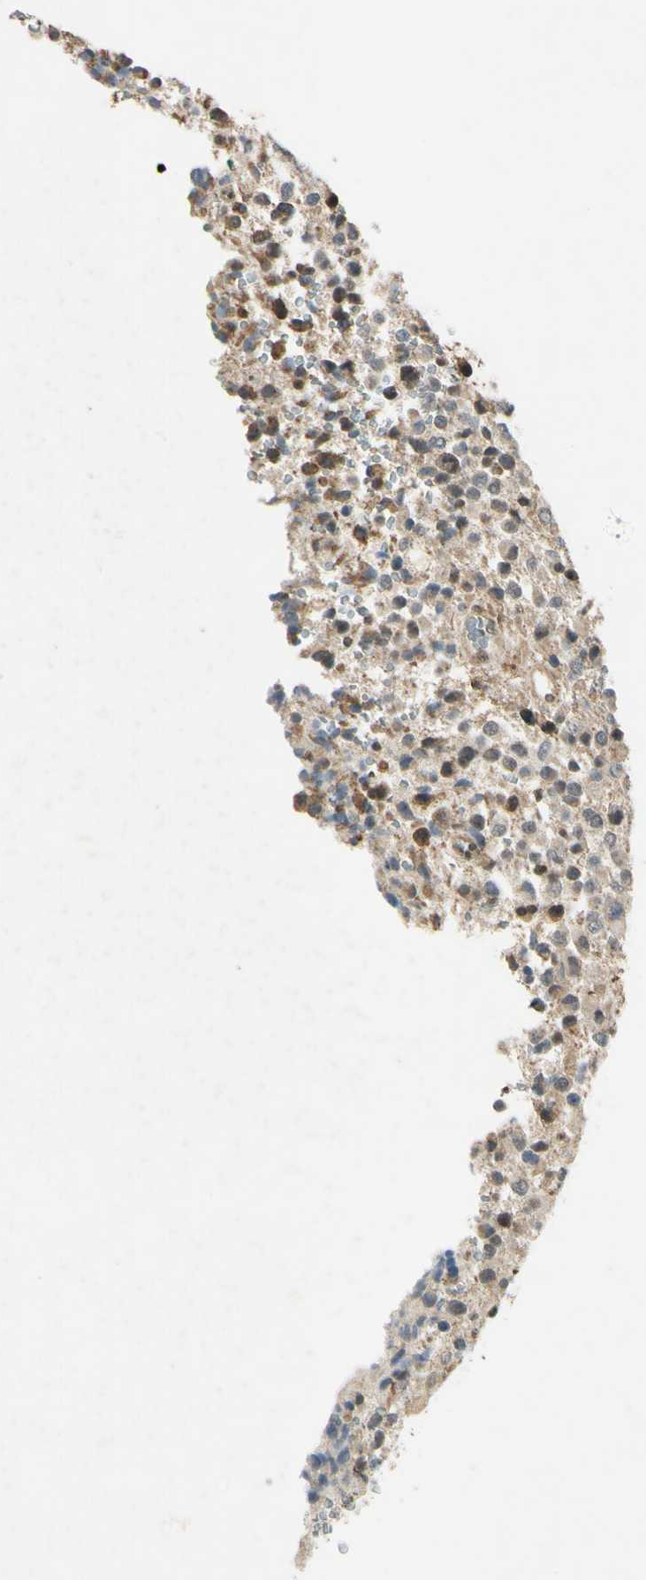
{"staining": {"intensity": "moderate", "quantity": "<25%", "location": "cytoplasmic/membranous"}, "tissue": "glioma", "cell_type": "Tumor cells", "image_type": "cancer", "snomed": [{"axis": "morphology", "description": "Glioma, malignant, High grade"}, {"axis": "topography", "description": "pancreas cauda"}], "caption": "Malignant glioma (high-grade) tissue displays moderate cytoplasmic/membranous staining in about <25% of tumor cells, visualized by immunohistochemistry.", "gene": "PSMD5", "patient": {"sex": "male", "age": 60}}